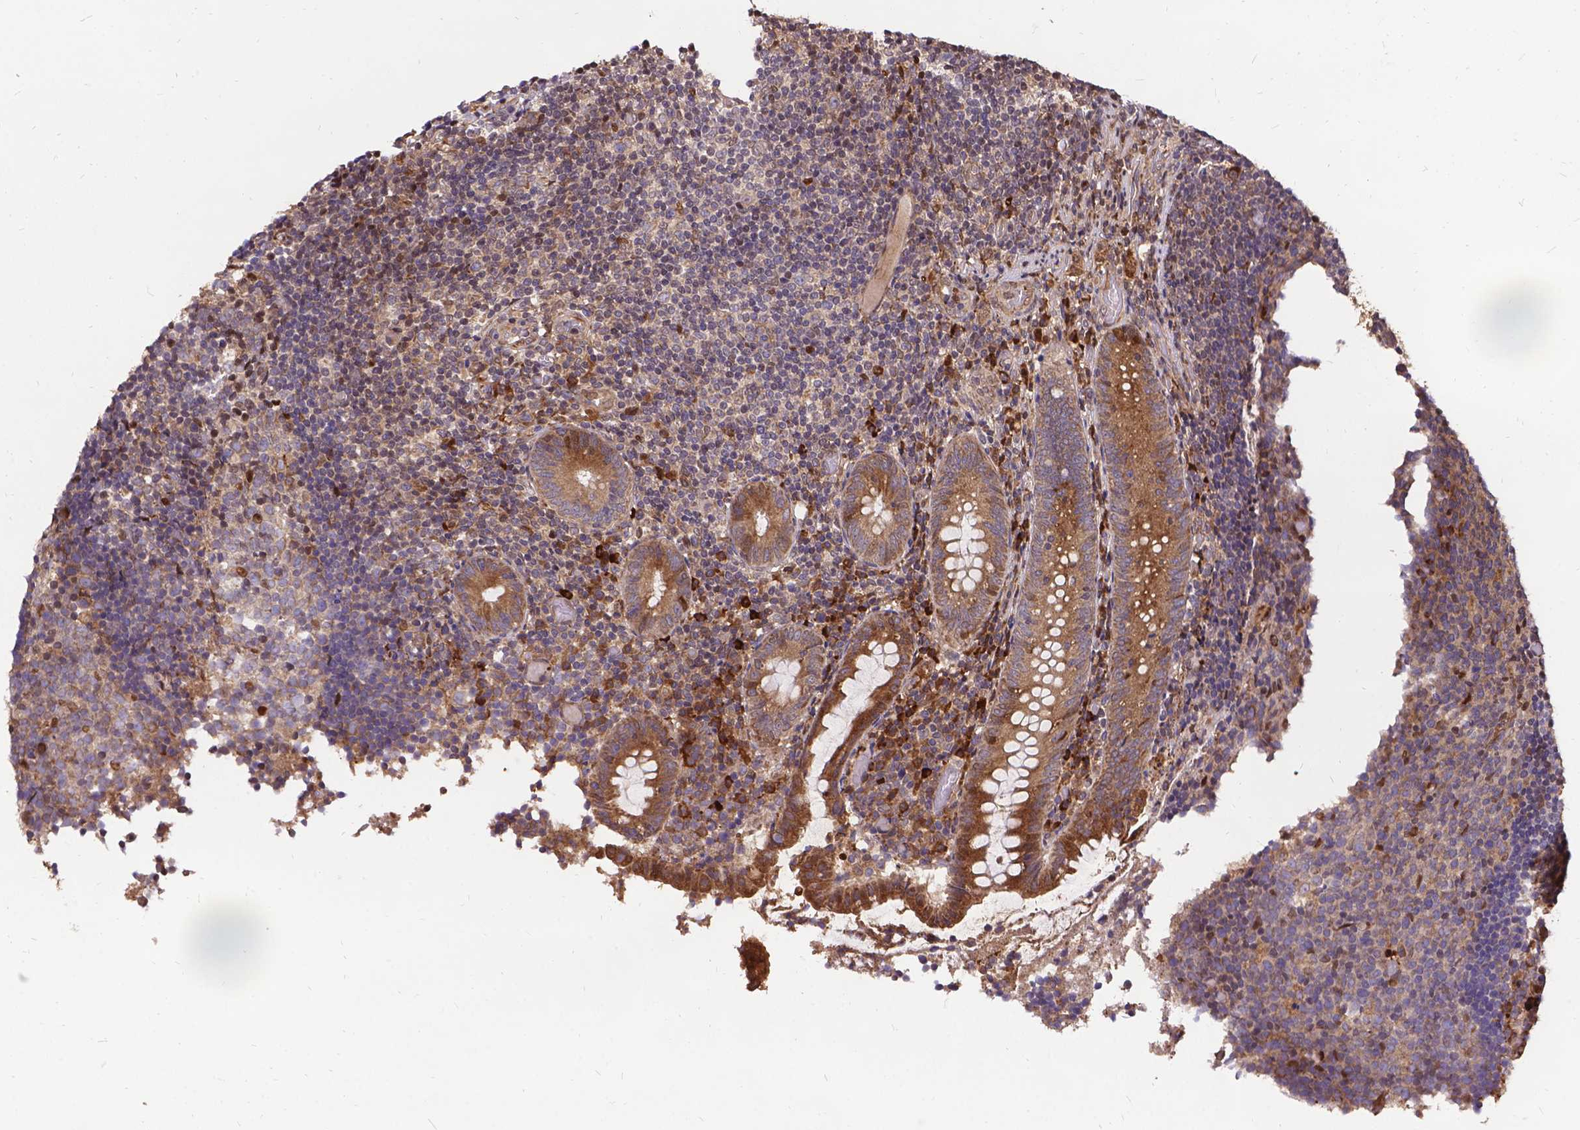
{"staining": {"intensity": "moderate", "quantity": ">75%", "location": "cytoplasmic/membranous"}, "tissue": "appendix", "cell_type": "Glandular cells", "image_type": "normal", "snomed": [{"axis": "morphology", "description": "Normal tissue, NOS"}, {"axis": "topography", "description": "Appendix"}], "caption": "Protein staining of benign appendix shows moderate cytoplasmic/membranous staining in about >75% of glandular cells.", "gene": "DENND6A", "patient": {"sex": "female", "age": 32}}